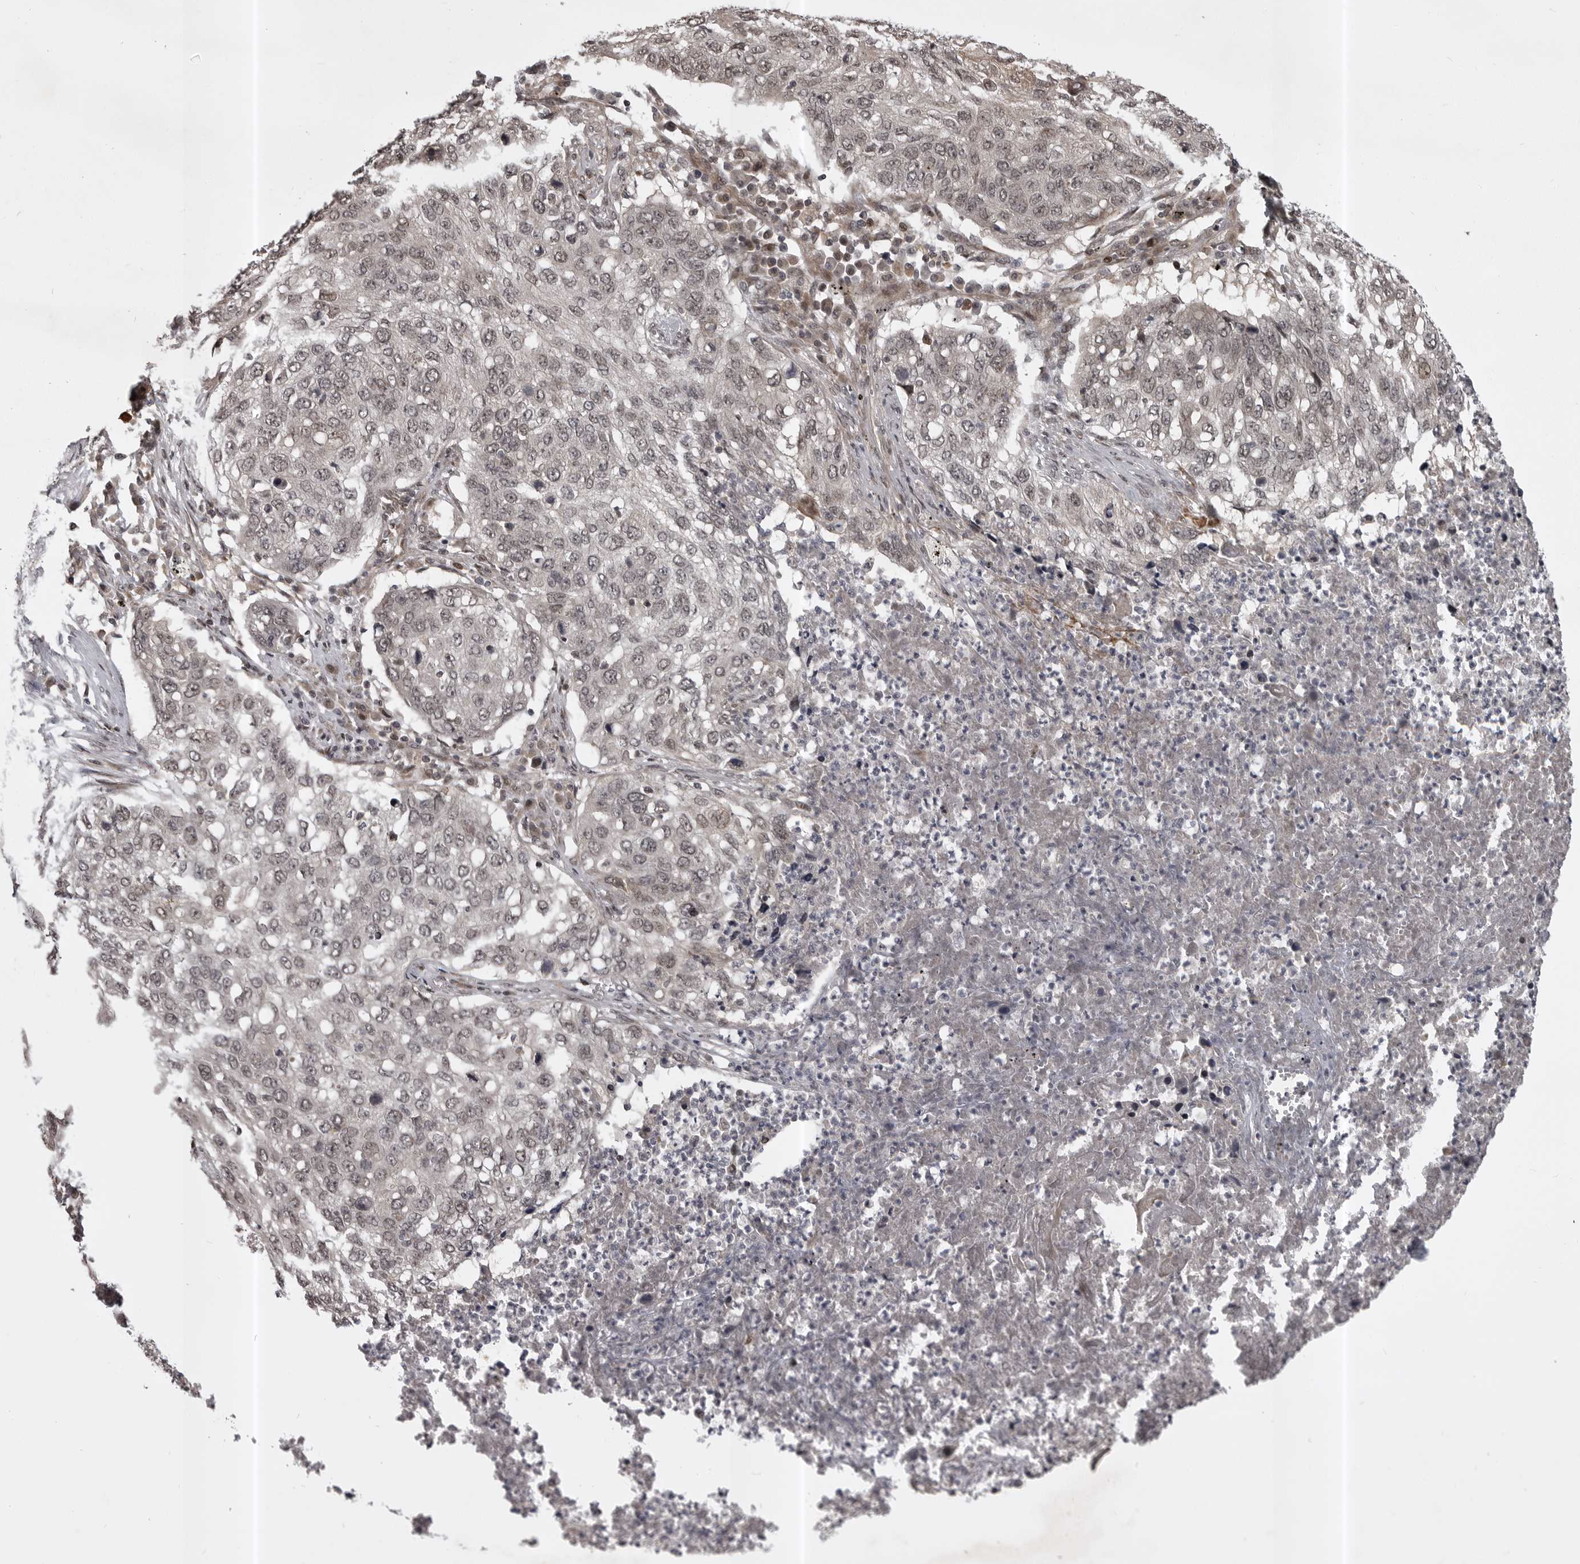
{"staining": {"intensity": "weak", "quantity": ">75%", "location": "nuclear"}, "tissue": "lung cancer", "cell_type": "Tumor cells", "image_type": "cancer", "snomed": [{"axis": "morphology", "description": "Squamous cell carcinoma, NOS"}, {"axis": "topography", "description": "Lung"}], "caption": "A low amount of weak nuclear positivity is identified in about >75% of tumor cells in lung cancer (squamous cell carcinoma) tissue.", "gene": "SNX16", "patient": {"sex": "female", "age": 63}}